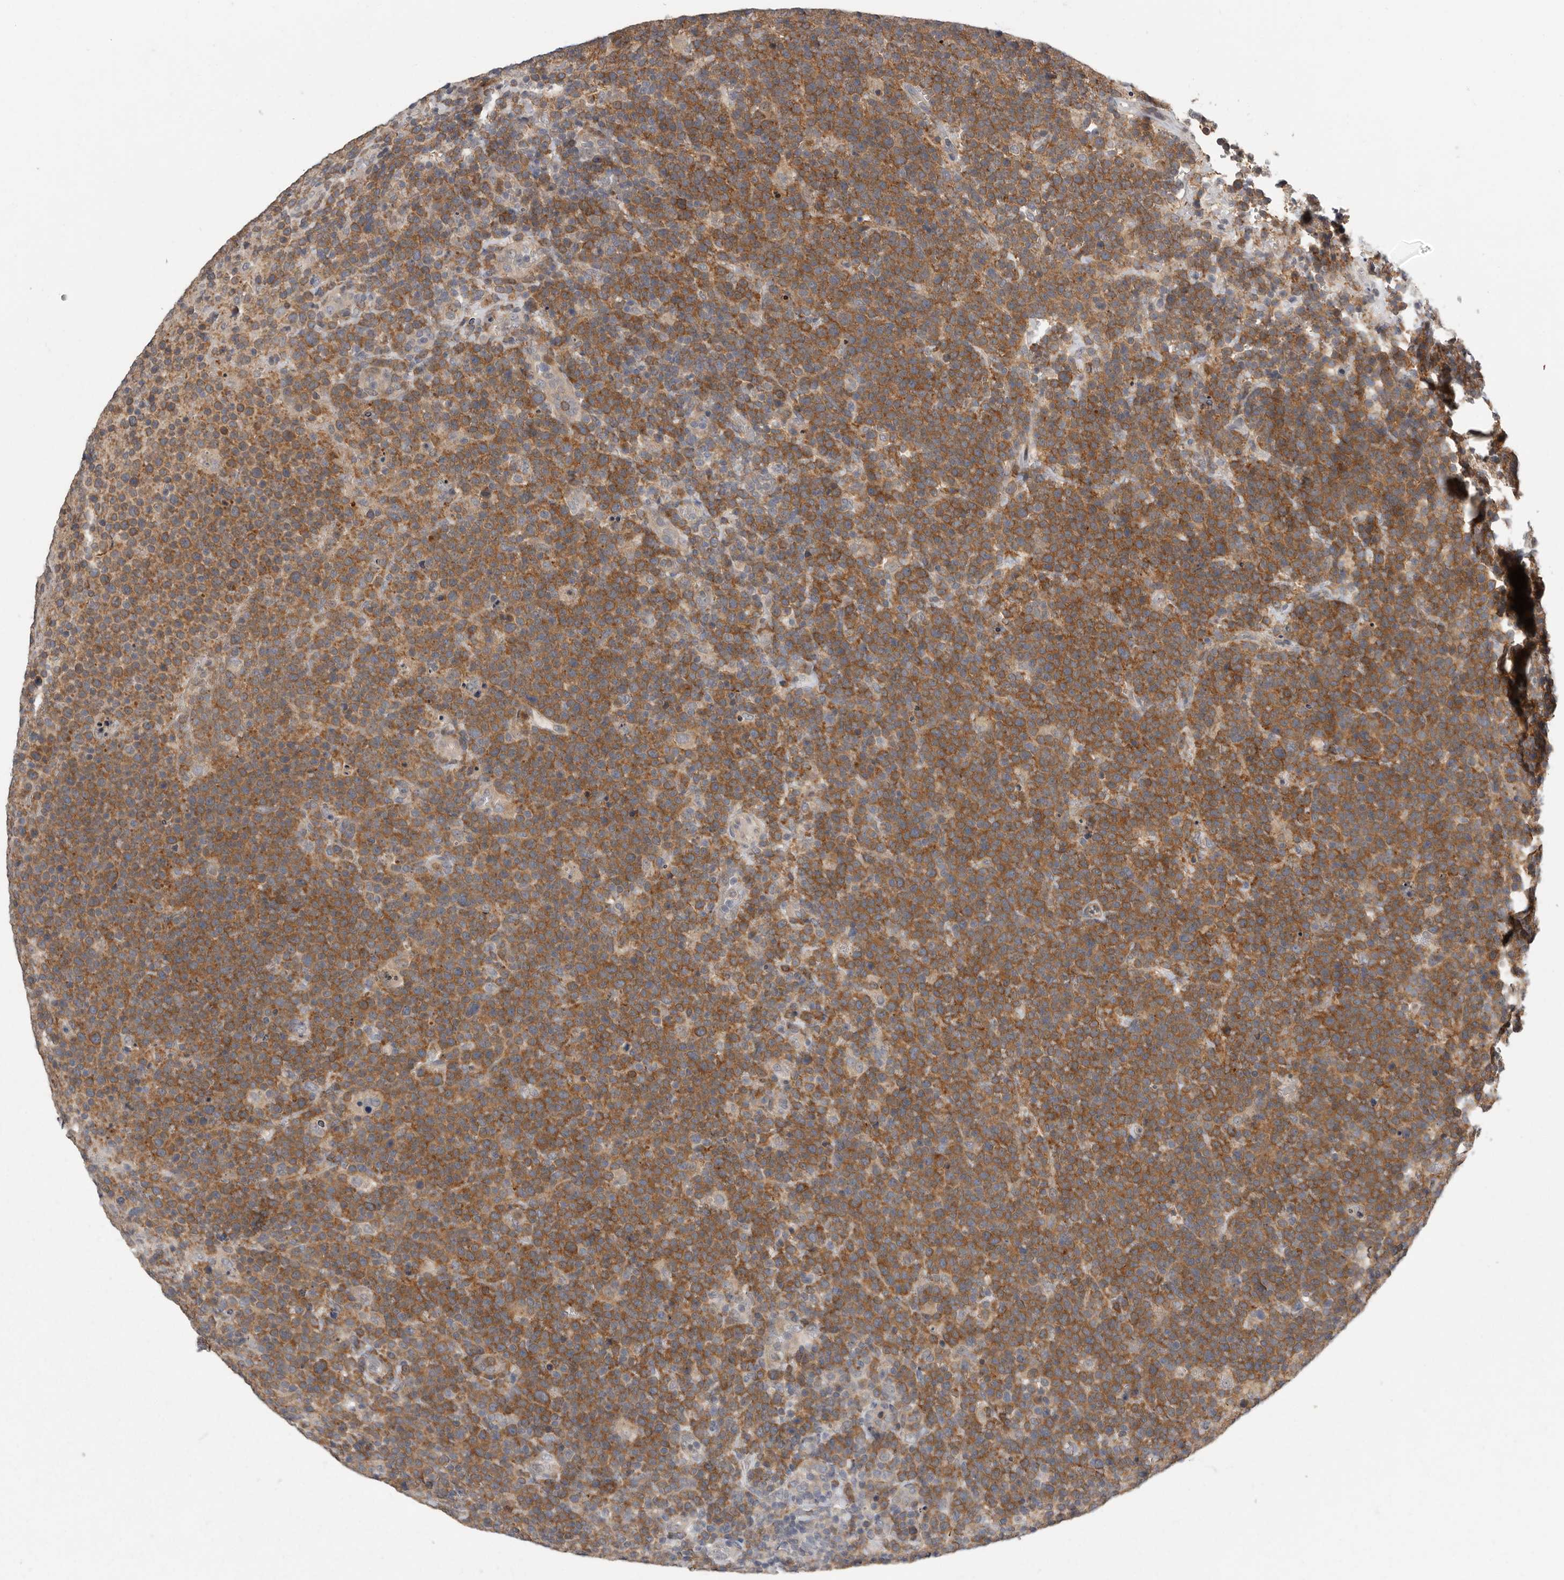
{"staining": {"intensity": "moderate", "quantity": ">75%", "location": "cytoplasmic/membranous"}, "tissue": "lymphoma", "cell_type": "Tumor cells", "image_type": "cancer", "snomed": [{"axis": "morphology", "description": "Malignant lymphoma, non-Hodgkin's type, High grade"}, {"axis": "topography", "description": "Lymph node"}], "caption": "This histopathology image displays IHC staining of lymphoma, with medium moderate cytoplasmic/membranous staining in approximately >75% of tumor cells.", "gene": "RALGPS2", "patient": {"sex": "male", "age": 61}}